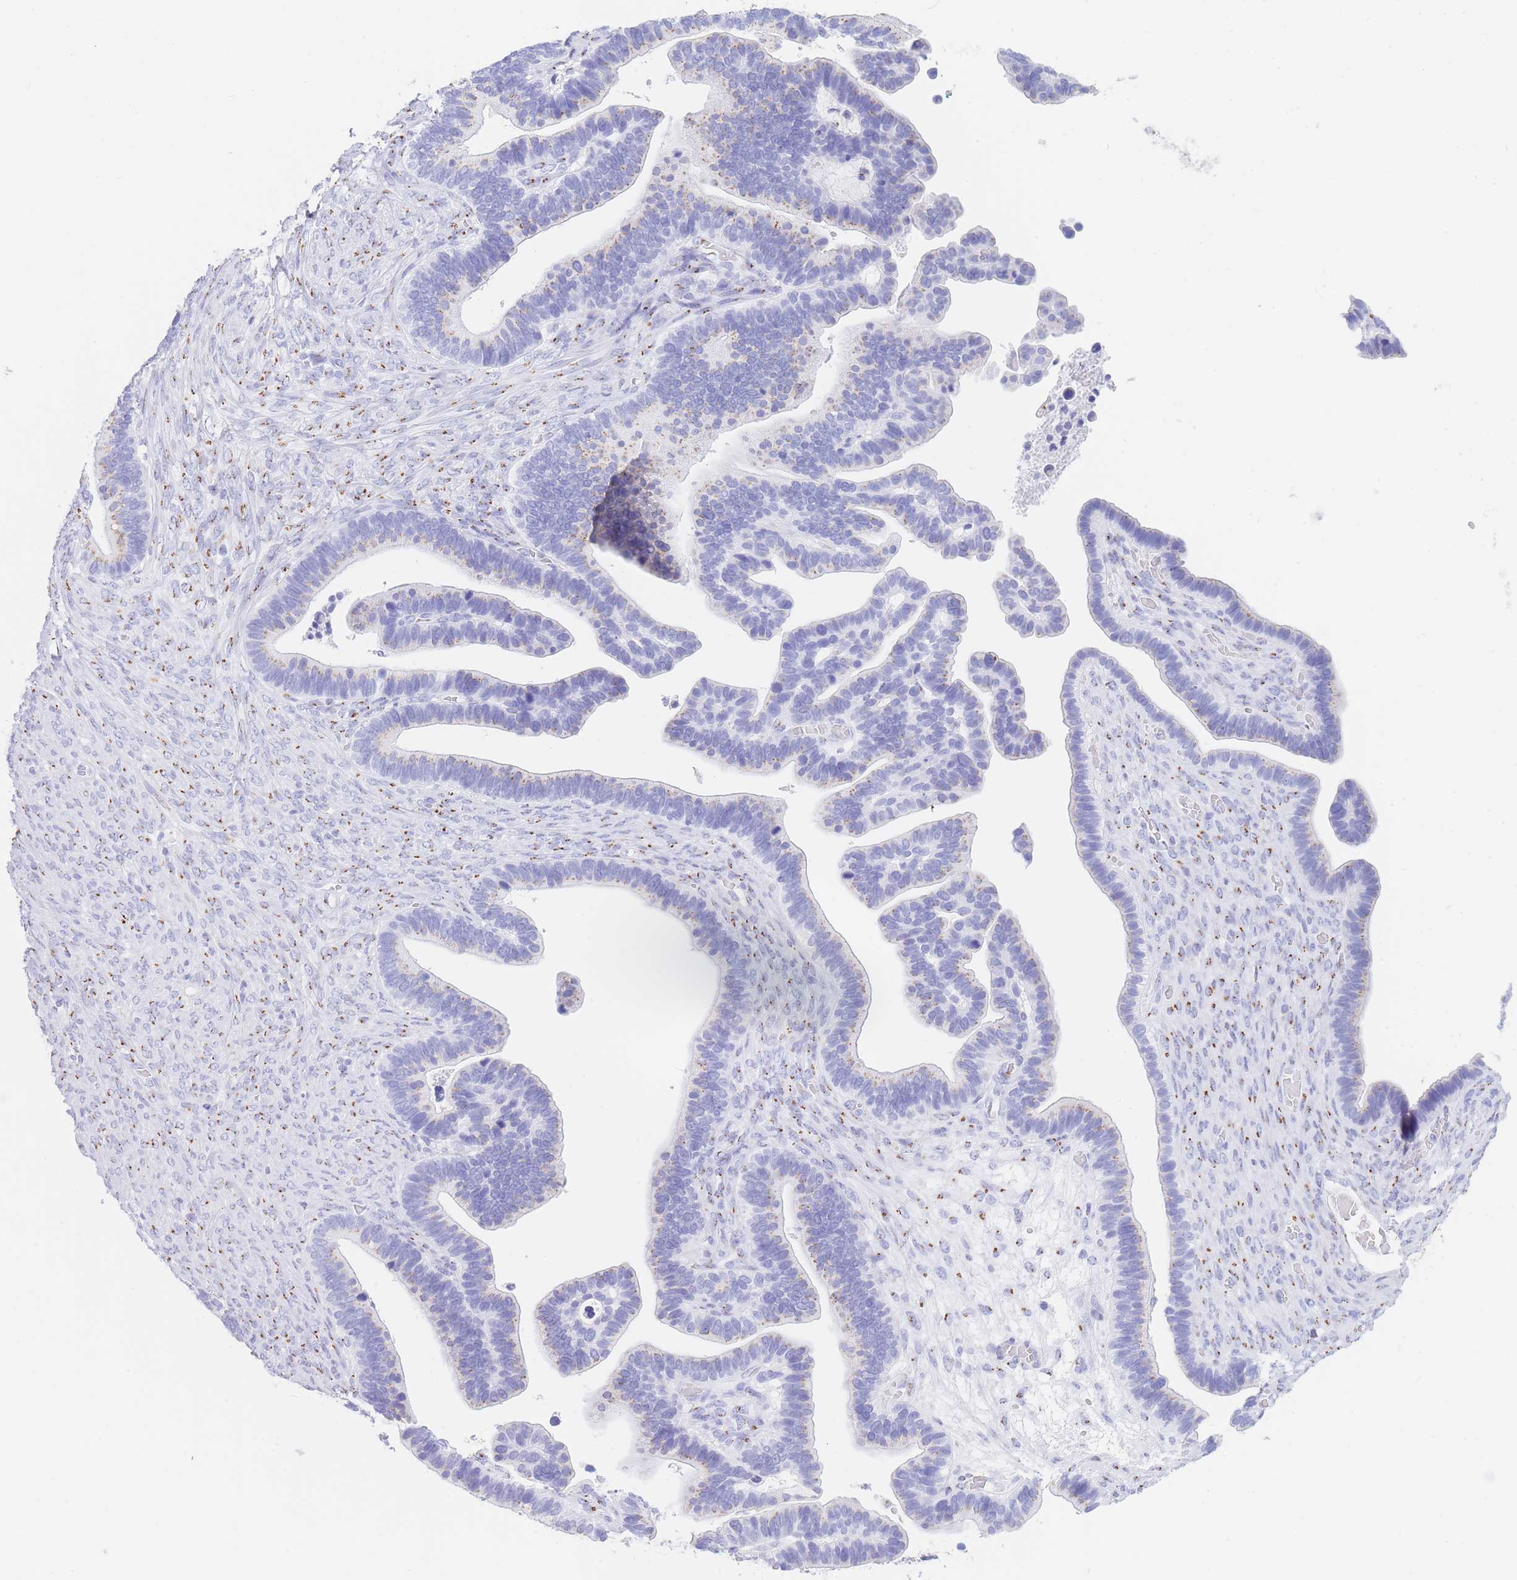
{"staining": {"intensity": "moderate", "quantity": "<25%", "location": "cytoplasmic/membranous"}, "tissue": "ovarian cancer", "cell_type": "Tumor cells", "image_type": "cancer", "snomed": [{"axis": "morphology", "description": "Cystadenocarcinoma, serous, NOS"}, {"axis": "topography", "description": "Ovary"}], "caption": "IHC histopathology image of ovarian cancer (serous cystadenocarcinoma) stained for a protein (brown), which reveals low levels of moderate cytoplasmic/membranous staining in approximately <25% of tumor cells.", "gene": "FAM3C", "patient": {"sex": "female", "age": 56}}